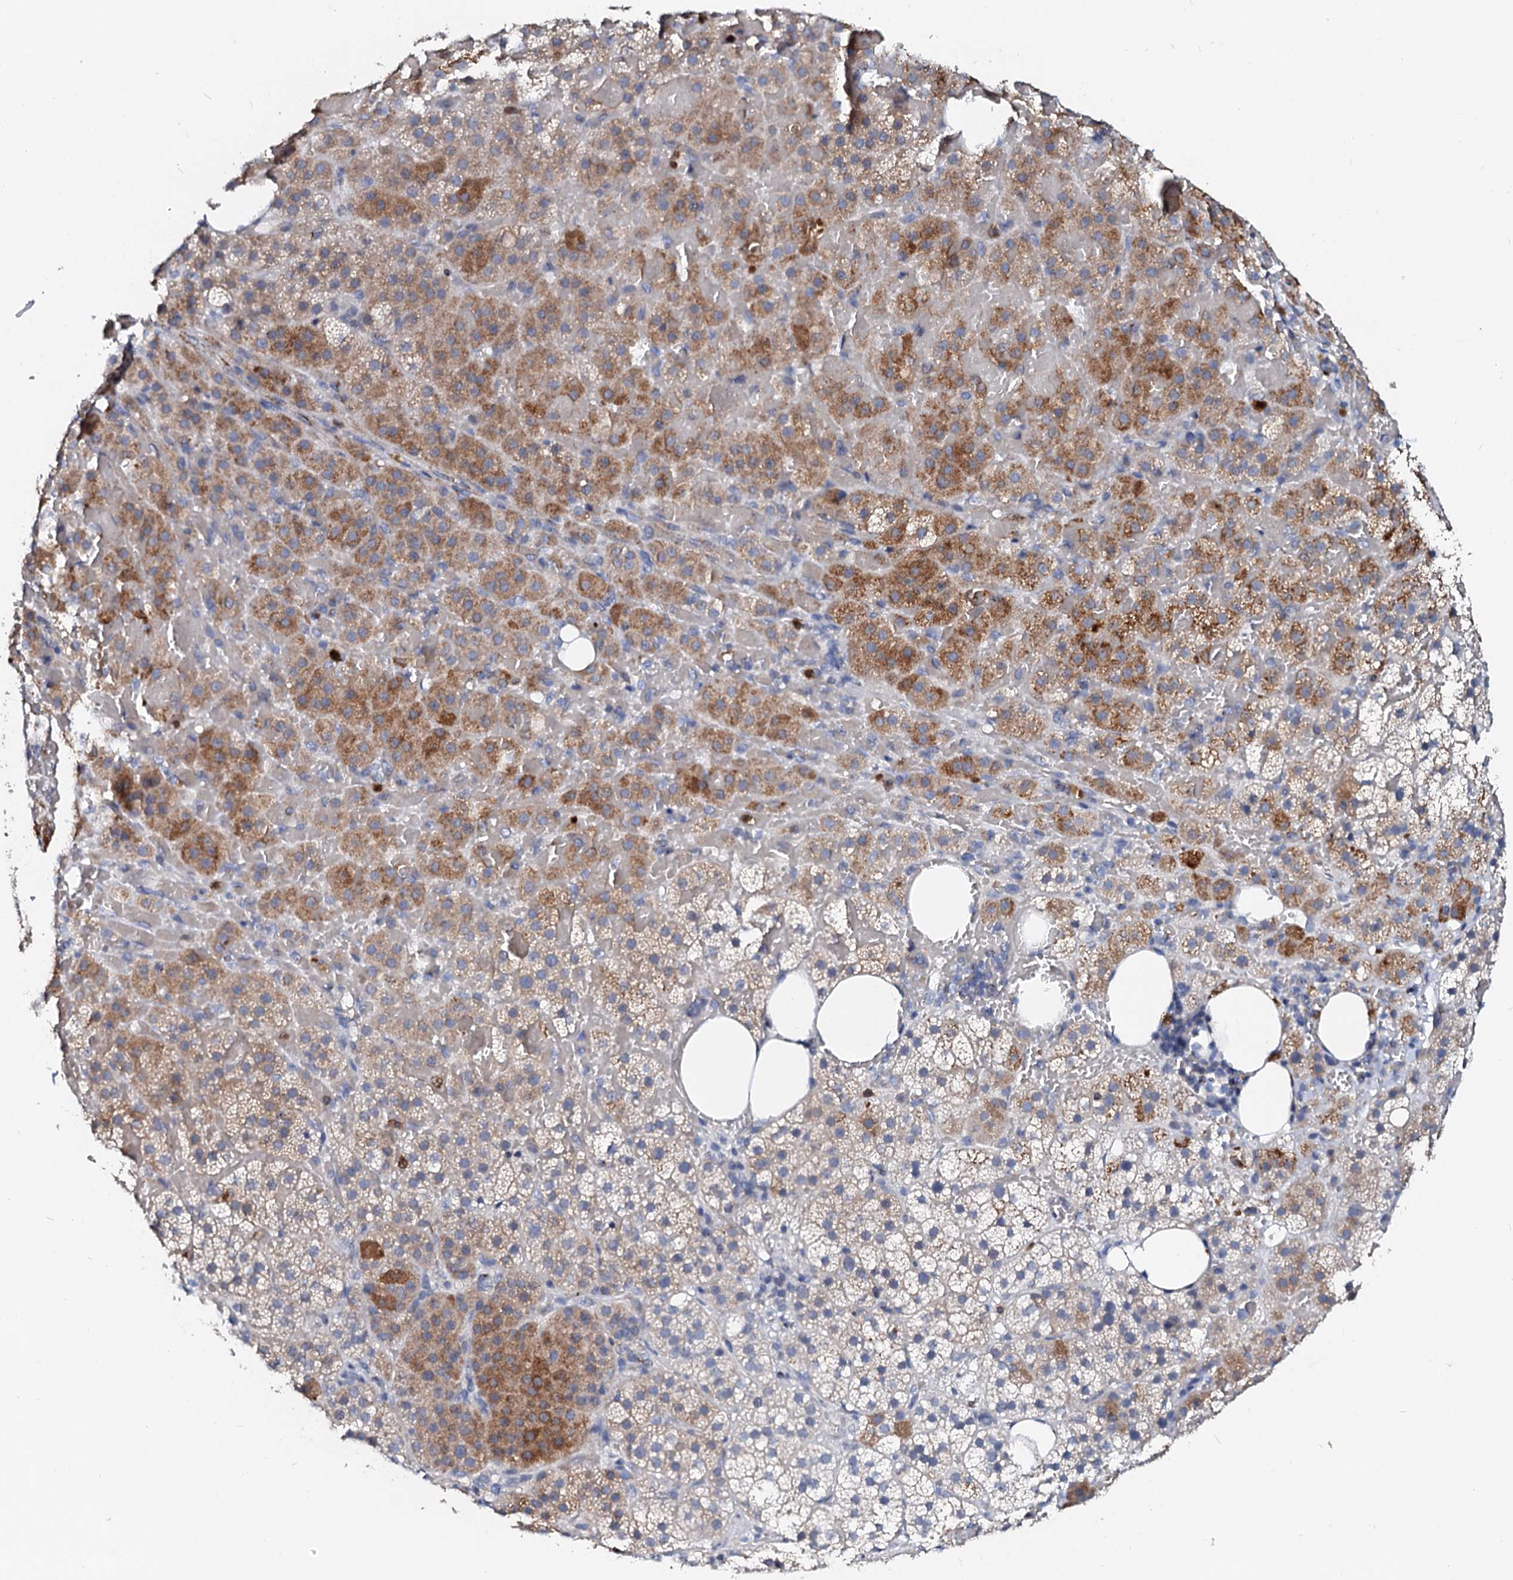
{"staining": {"intensity": "moderate", "quantity": "25%-75%", "location": "cytoplasmic/membranous"}, "tissue": "adrenal gland", "cell_type": "Glandular cells", "image_type": "normal", "snomed": [{"axis": "morphology", "description": "Normal tissue, NOS"}, {"axis": "topography", "description": "Adrenal gland"}], "caption": "Moderate cytoplasmic/membranous expression is present in about 25%-75% of glandular cells in normal adrenal gland.", "gene": "RAB27A", "patient": {"sex": "female", "age": 59}}